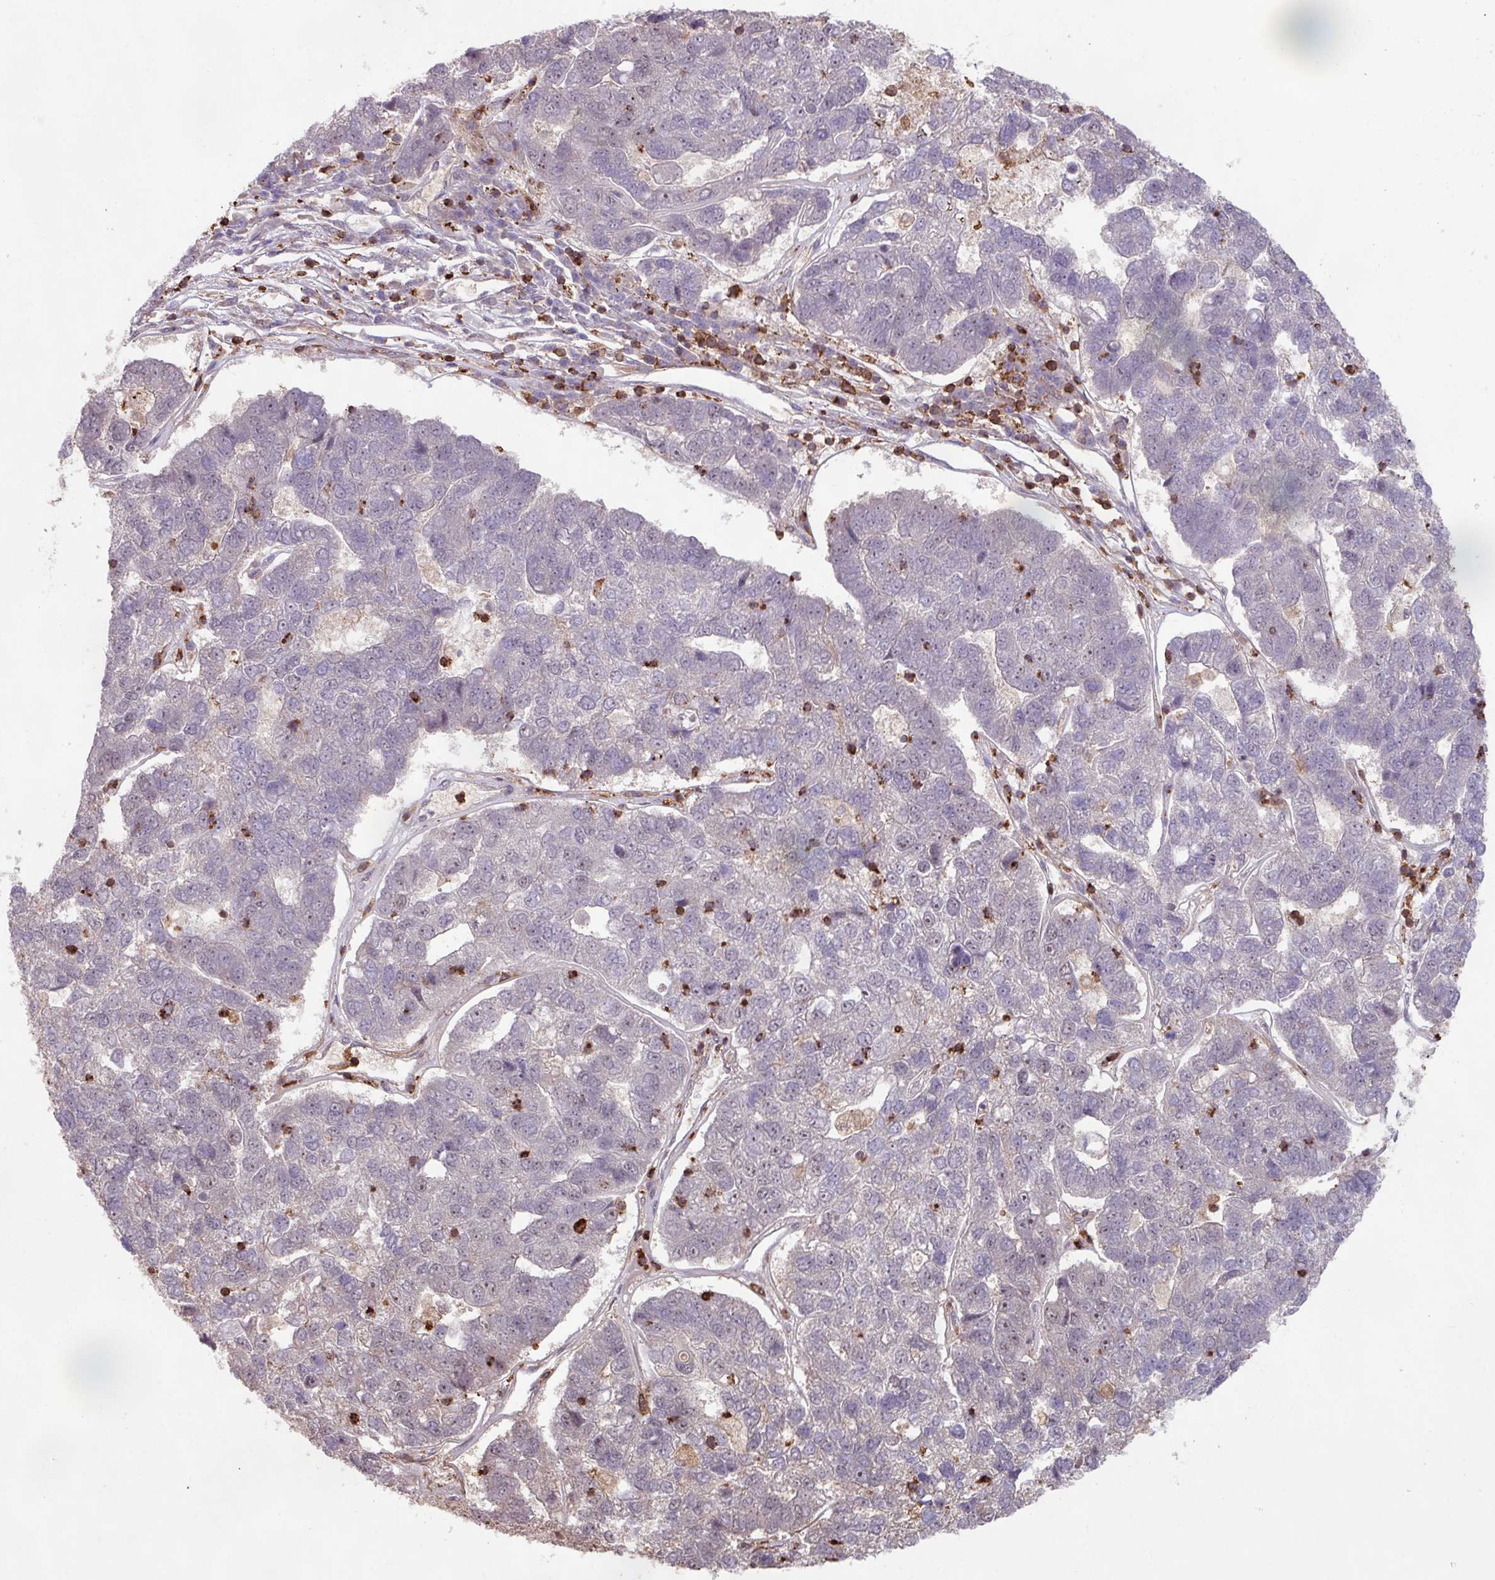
{"staining": {"intensity": "negative", "quantity": "none", "location": "none"}, "tissue": "pancreatic cancer", "cell_type": "Tumor cells", "image_type": "cancer", "snomed": [{"axis": "morphology", "description": "Adenocarcinoma, NOS"}, {"axis": "topography", "description": "Pancreas"}], "caption": "Immunohistochemical staining of human pancreatic adenocarcinoma exhibits no significant expression in tumor cells.", "gene": "GON7", "patient": {"sex": "female", "age": 61}}